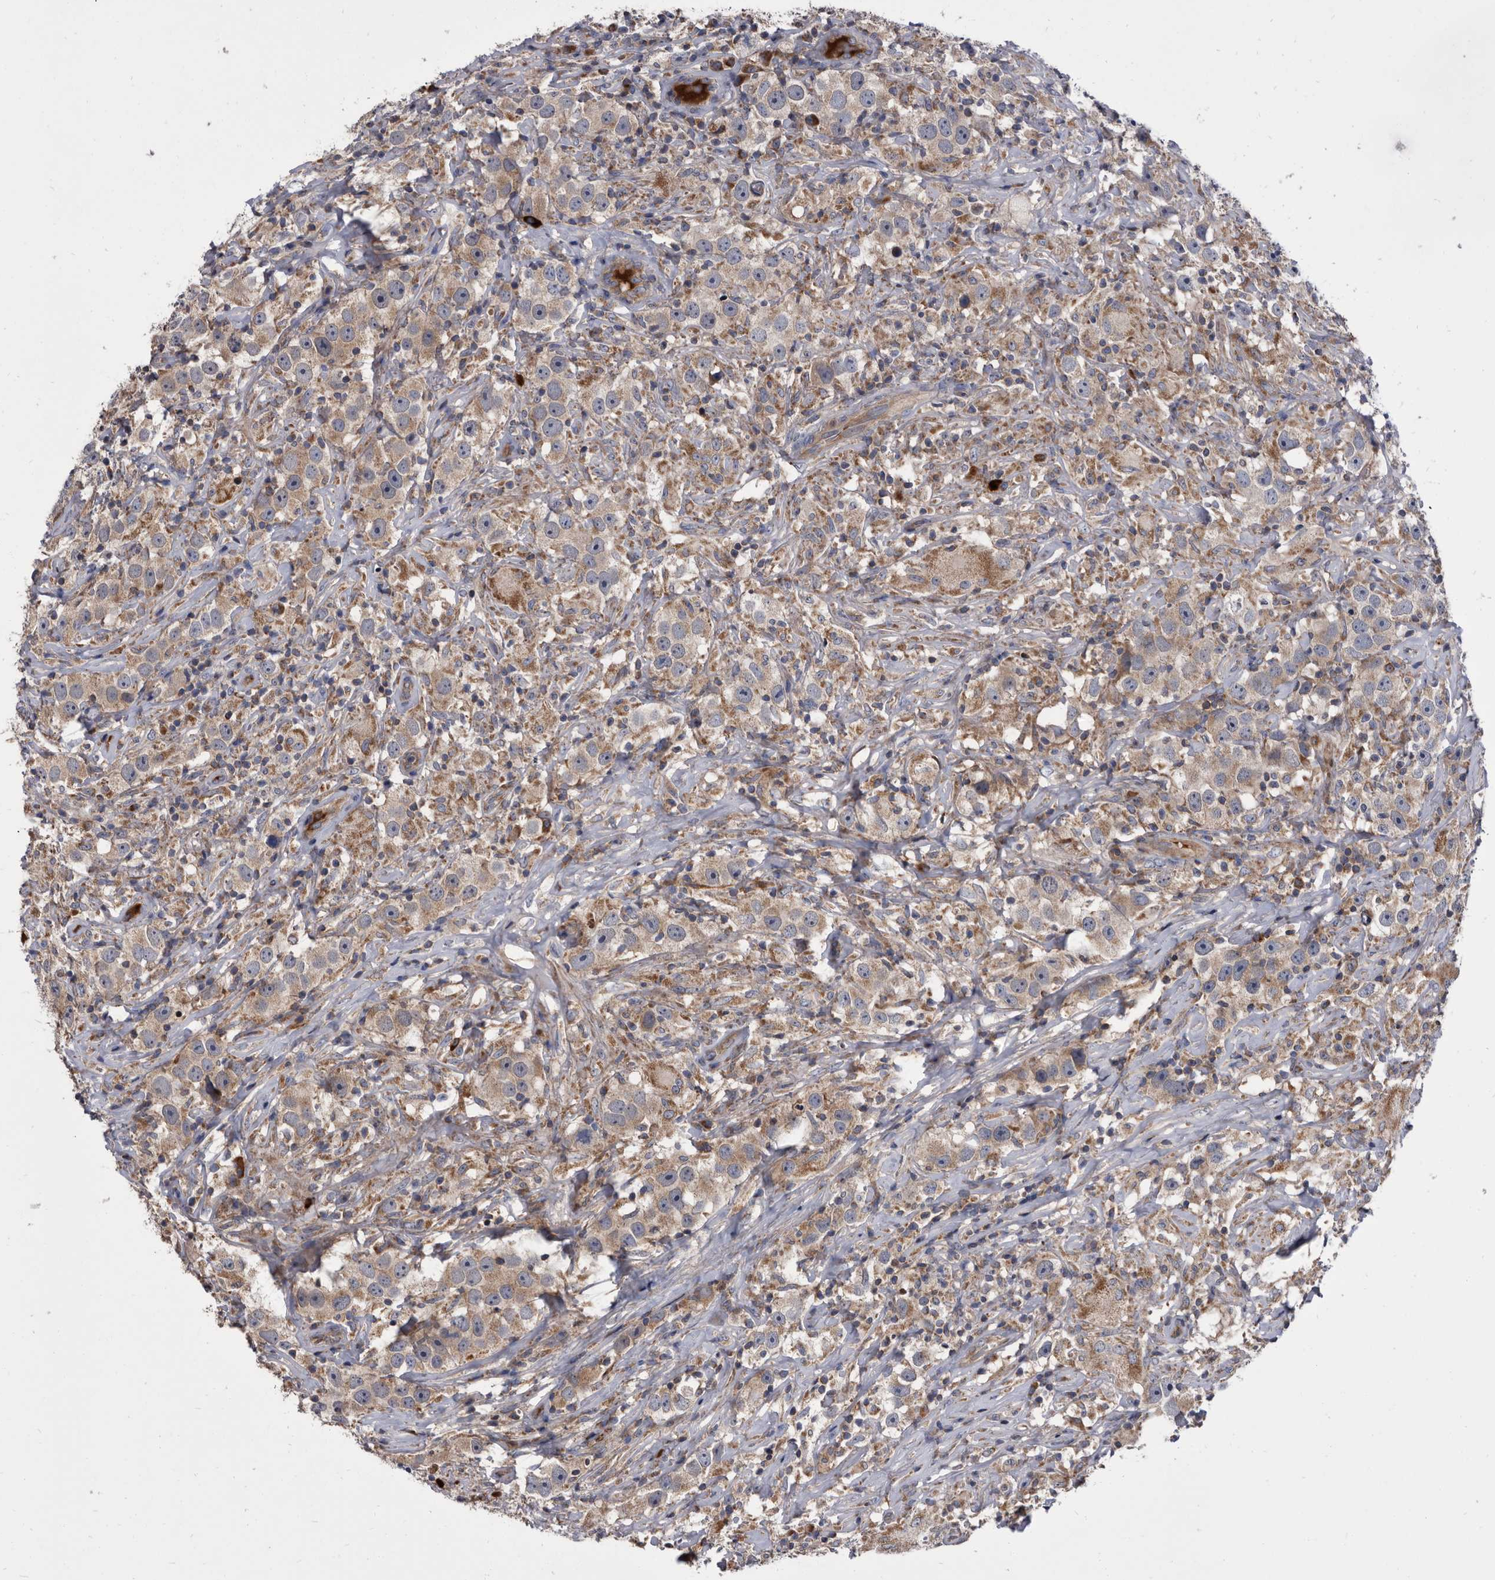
{"staining": {"intensity": "weak", "quantity": ">75%", "location": "cytoplasmic/membranous"}, "tissue": "testis cancer", "cell_type": "Tumor cells", "image_type": "cancer", "snomed": [{"axis": "morphology", "description": "Seminoma, NOS"}, {"axis": "topography", "description": "Testis"}], "caption": "This histopathology image displays immunohistochemistry (IHC) staining of human testis seminoma, with low weak cytoplasmic/membranous positivity in about >75% of tumor cells.", "gene": "DTNBP1", "patient": {"sex": "male", "age": 49}}